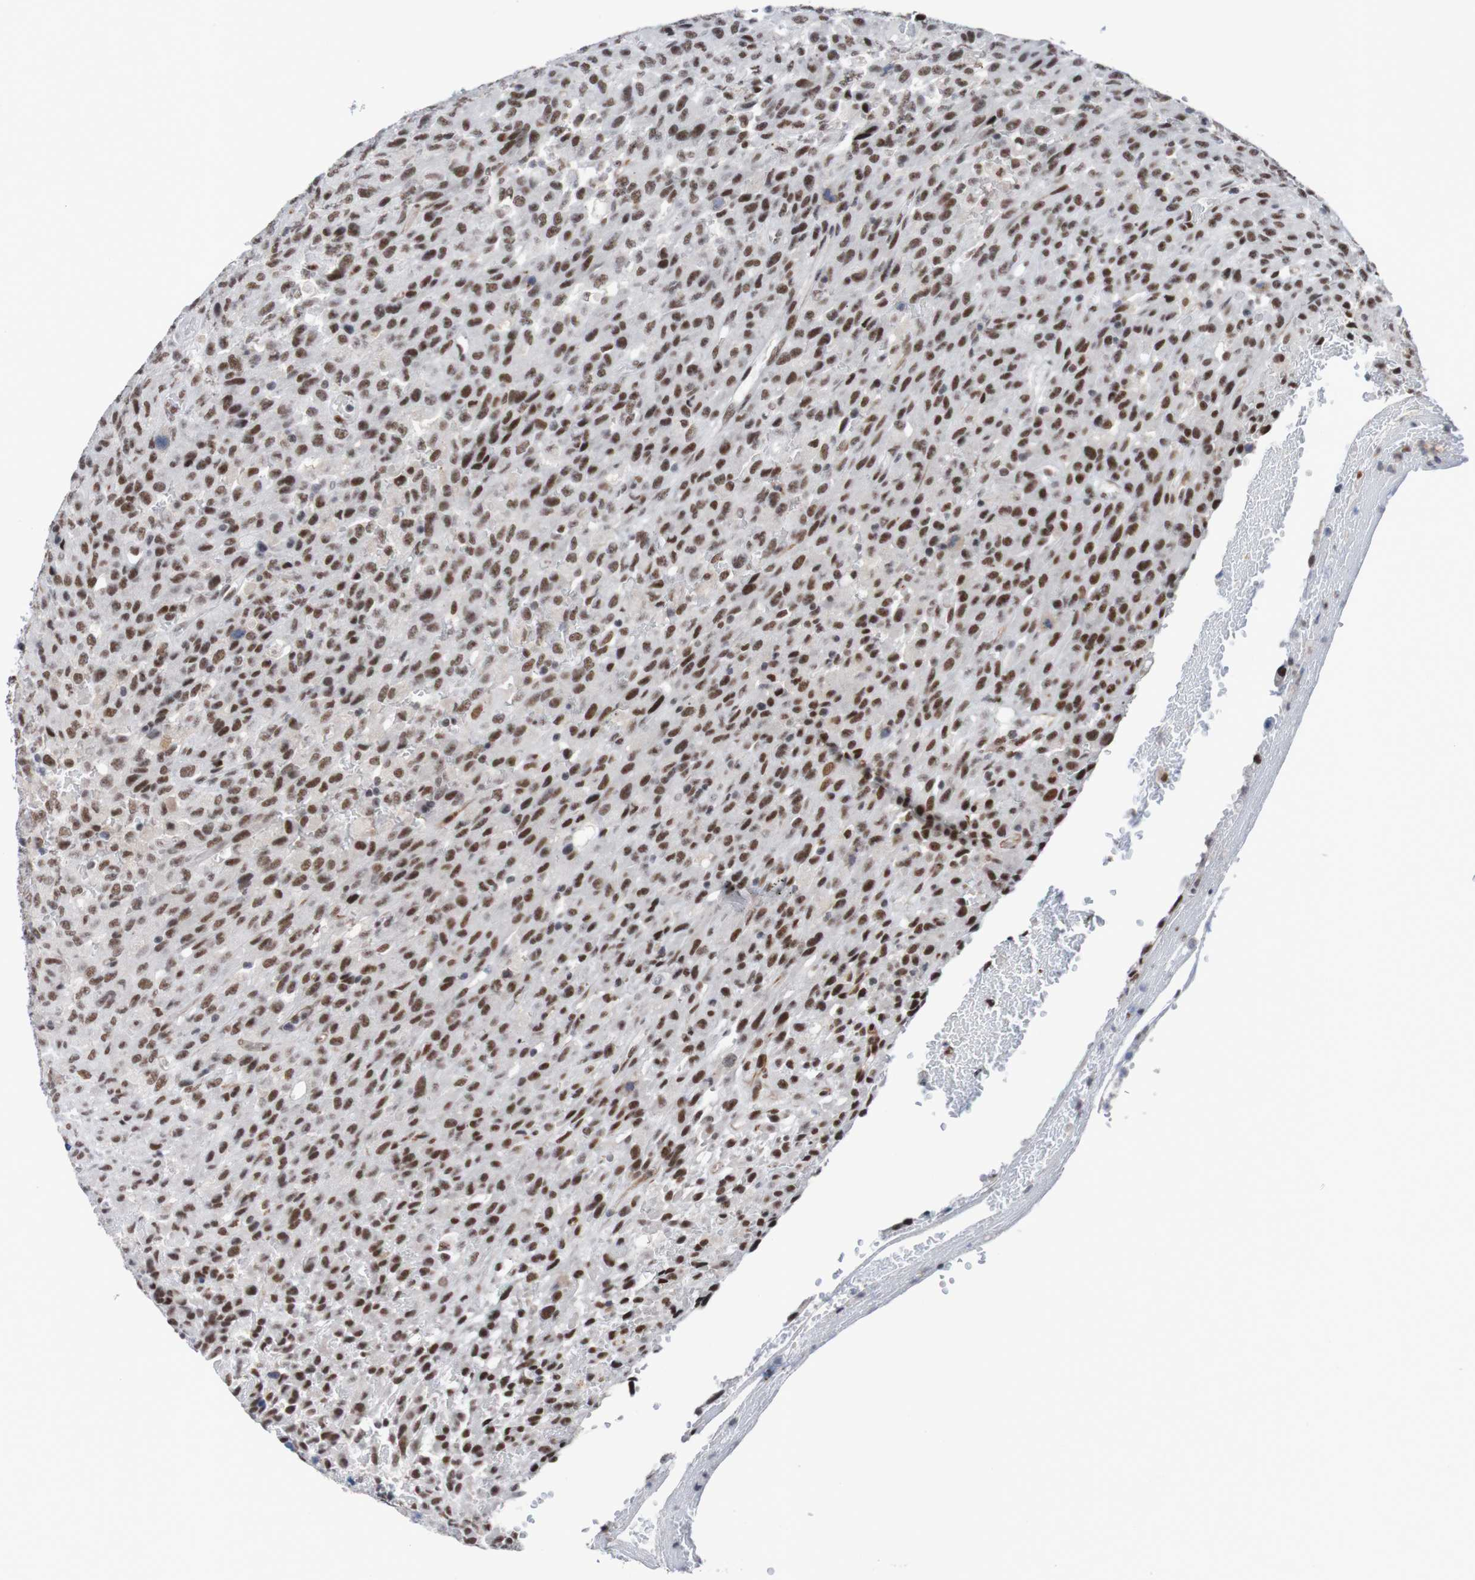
{"staining": {"intensity": "strong", "quantity": "25%-75%", "location": "nuclear"}, "tissue": "urothelial cancer", "cell_type": "Tumor cells", "image_type": "cancer", "snomed": [{"axis": "morphology", "description": "Urothelial carcinoma, High grade"}, {"axis": "topography", "description": "Urinary bladder"}], "caption": "Immunohistochemical staining of urothelial carcinoma (high-grade) demonstrates high levels of strong nuclear protein positivity in approximately 25%-75% of tumor cells. (DAB (3,3'-diaminobenzidine) IHC with brightfield microscopy, high magnification).", "gene": "CDC5L", "patient": {"sex": "male", "age": 66}}